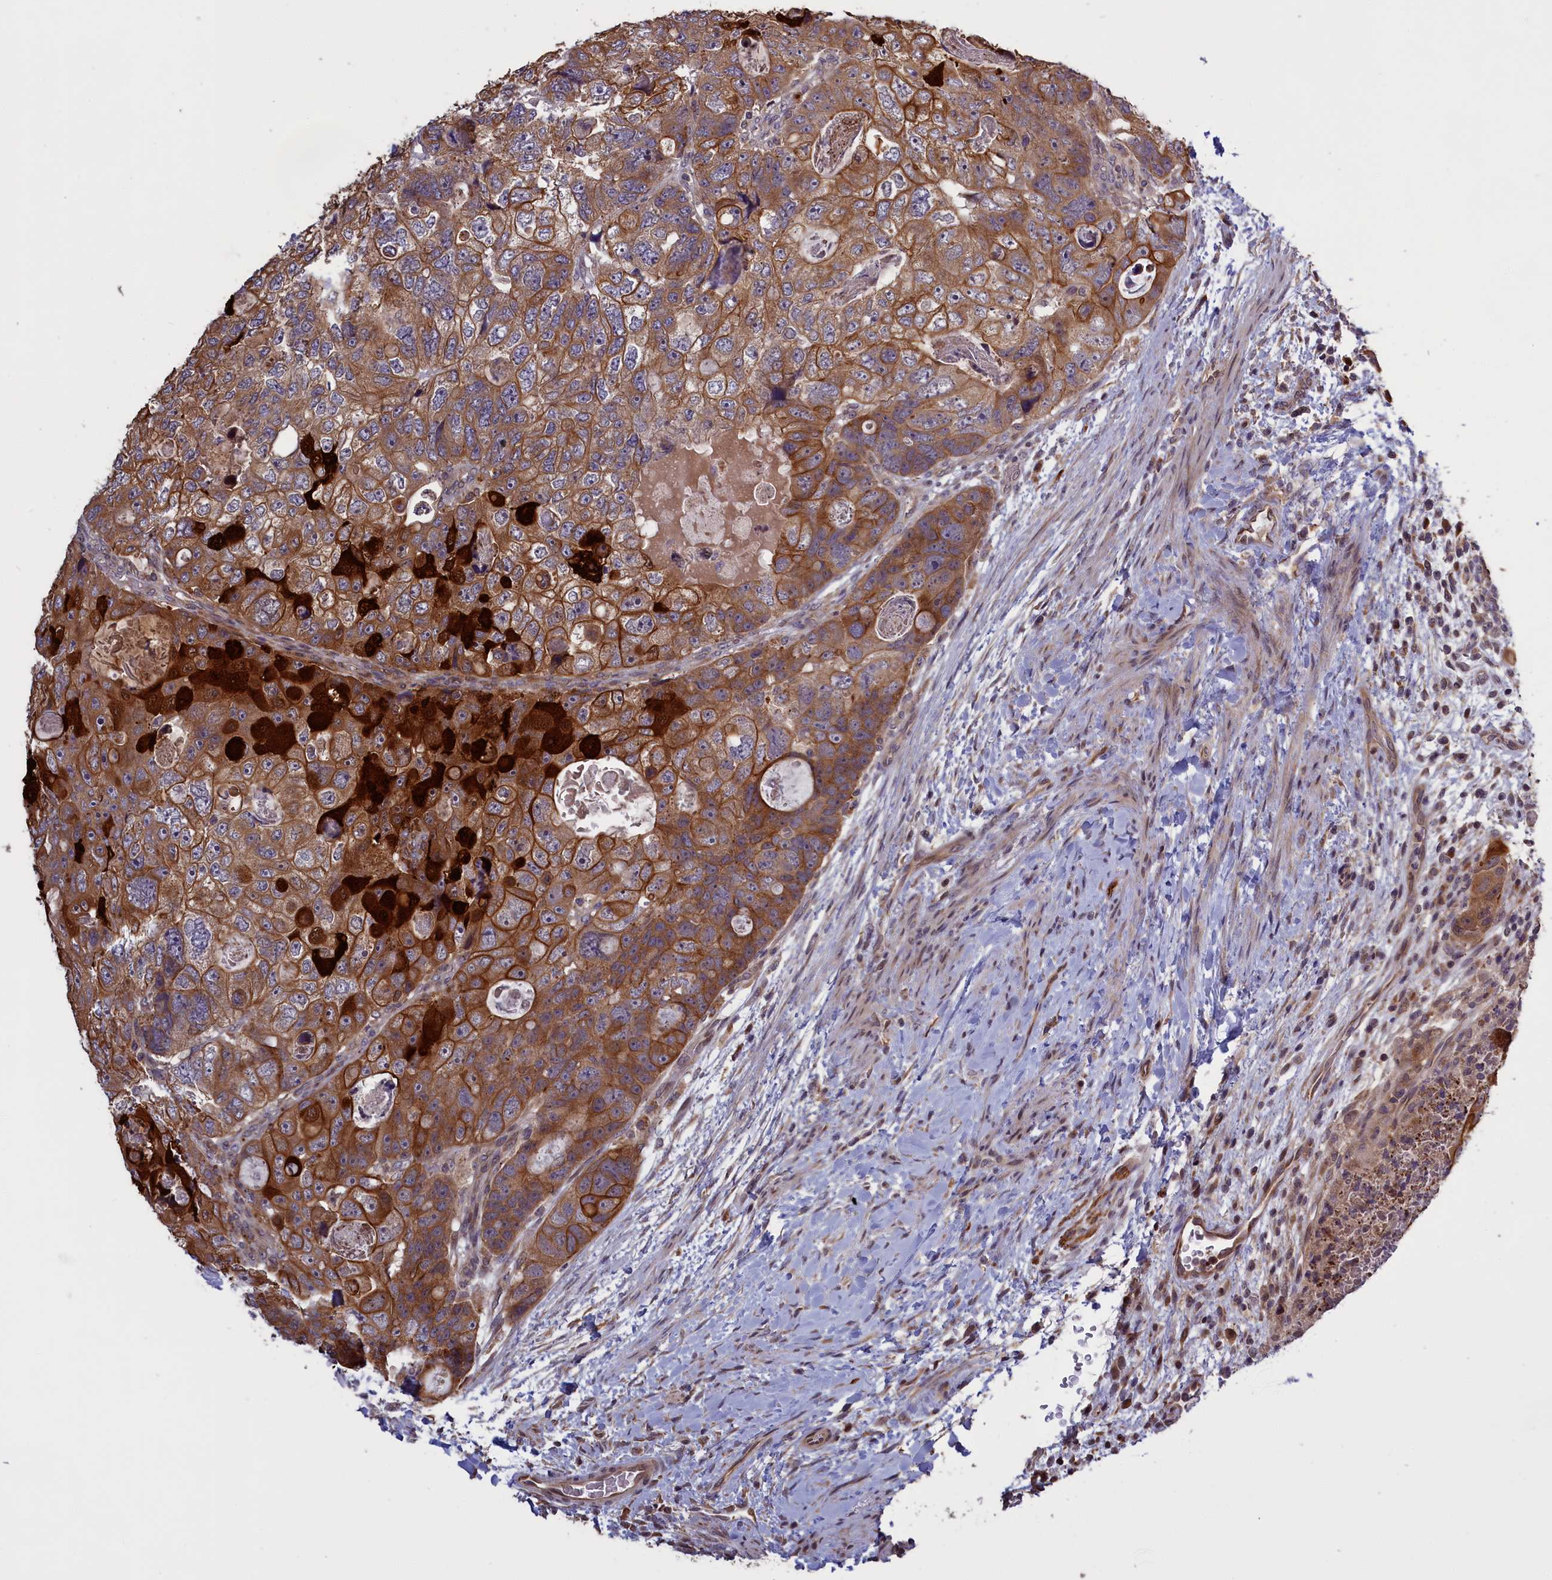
{"staining": {"intensity": "moderate", "quantity": ">75%", "location": "cytoplasmic/membranous"}, "tissue": "colorectal cancer", "cell_type": "Tumor cells", "image_type": "cancer", "snomed": [{"axis": "morphology", "description": "Adenocarcinoma, NOS"}, {"axis": "topography", "description": "Rectum"}], "caption": "Approximately >75% of tumor cells in adenocarcinoma (colorectal) exhibit moderate cytoplasmic/membranous protein positivity as visualized by brown immunohistochemical staining.", "gene": "DENND1B", "patient": {"sex": "male", "age": 59}}